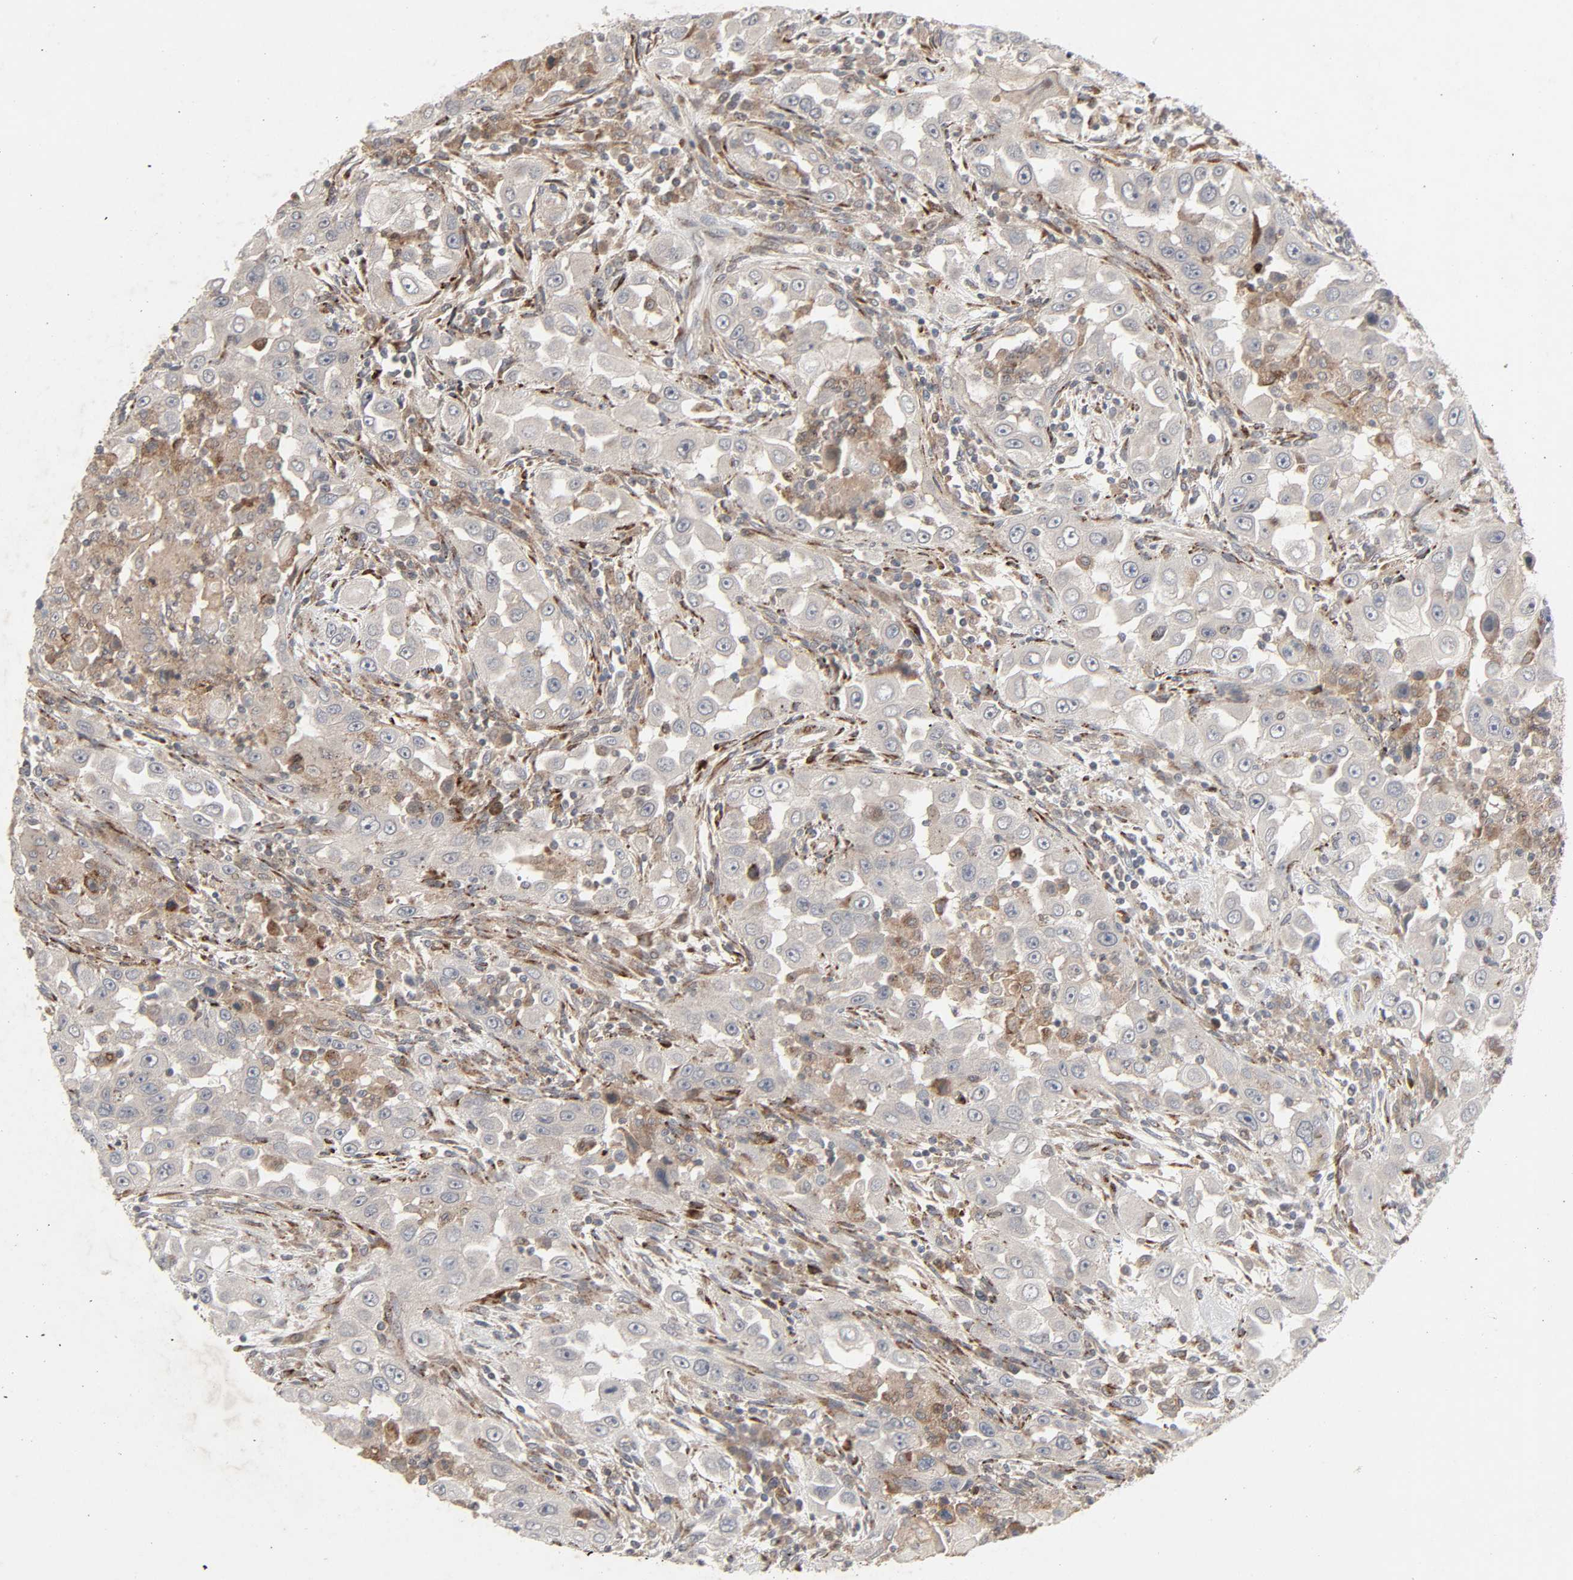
{"staining": {"intensity": "negative", "quantity": "none", "location": "none"}, "tissue": "head and neck cancer", "cell_type": "Tumor cells", "image_type": "cancer", "snomed": [{"axis": "morphology", "description": "Carcinoma, NOS"}, {"axis": "topography", "description": "Head-Neck"}], "caption": "Histopathology image shows no significant protein positivity in tumor cells of head and neck cancer.", "gene": "ADCY4", "patient": {"sex": "male", "age": 87}}